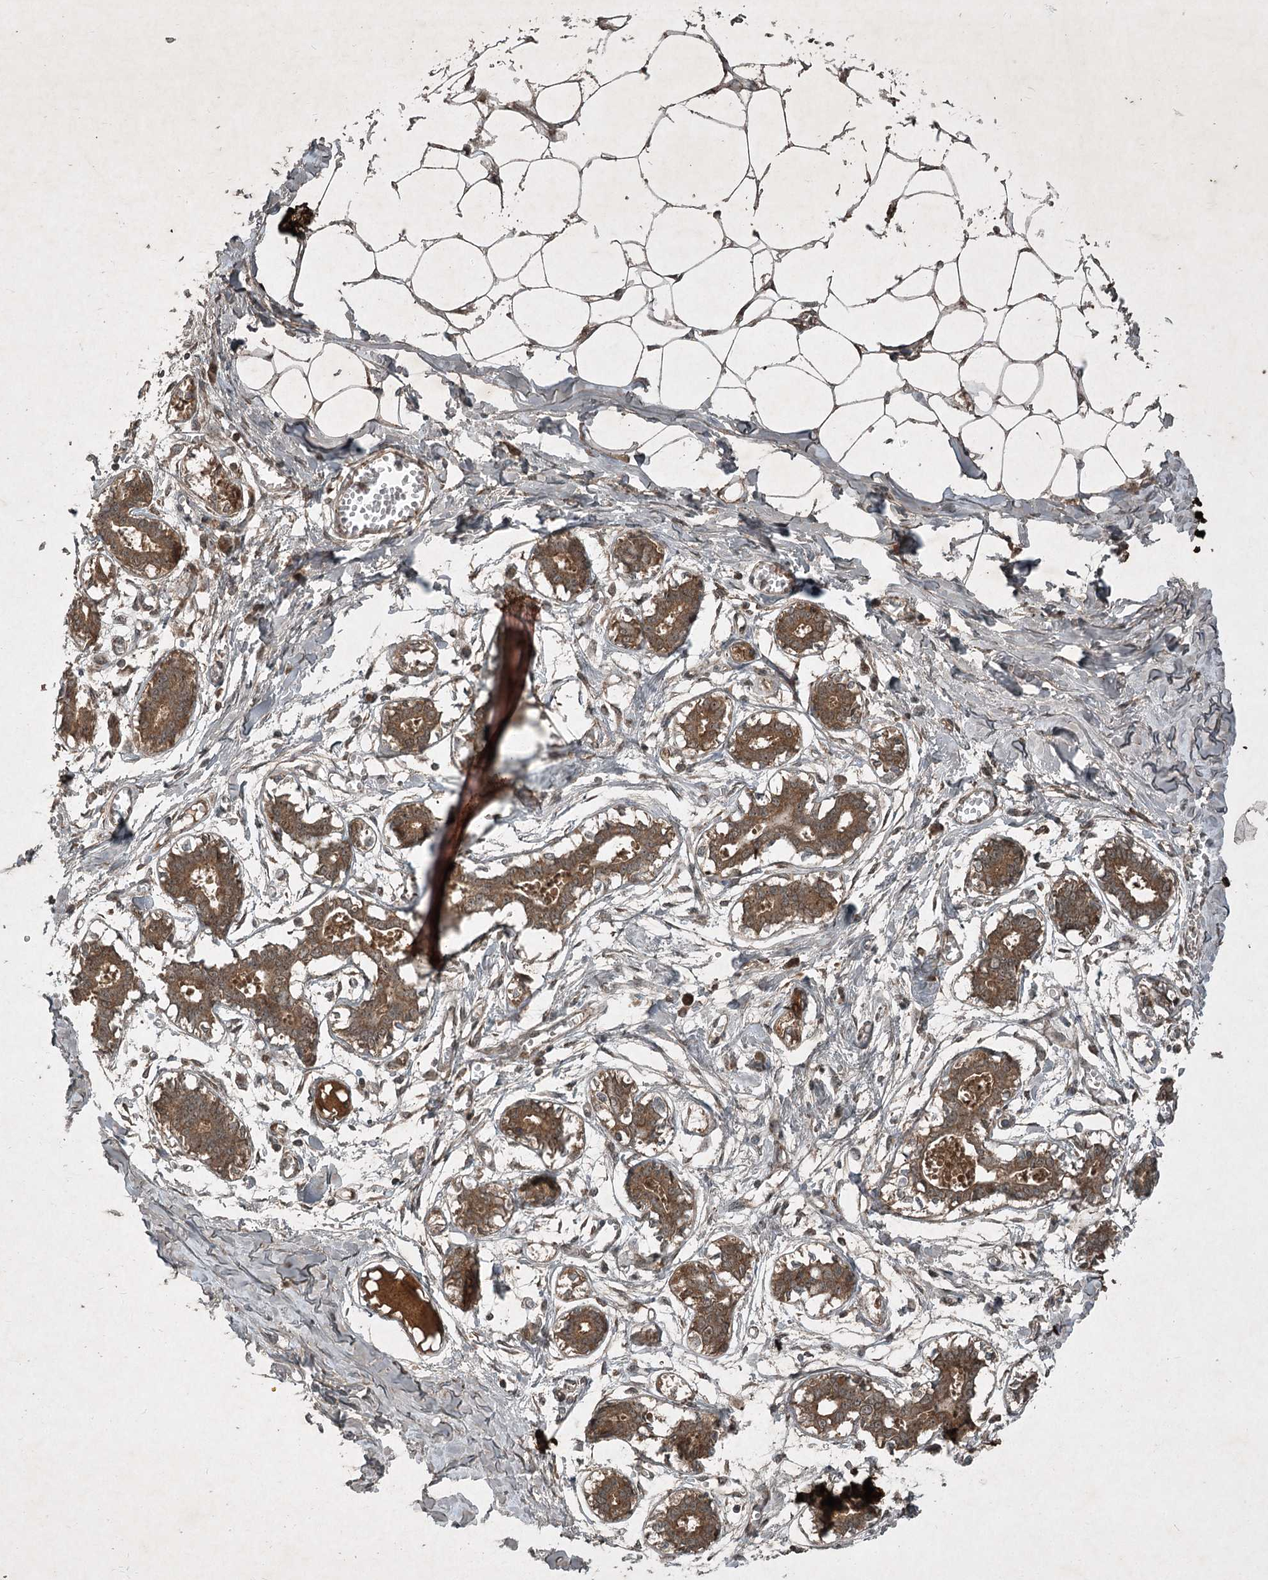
{"staining": {"intensity": "moderate", "quantity": ">75%", "location": "cytoplasmic/membranous"}, "tissue": "breast", "cell_type": "Adipocytes", "image_type": "normal", "snomed": [{"axis": "morphology", "description": "Normal tissue, NOS"}, {"axis": "topography", "description": "Breast"}], "caption": "Immunohistochemistry histopathology image of normal breast: human breast stained using IHC exhibits medium levels of moderate protein expression localized specifically in the cytoplasmic/membranous of adipocytes, appearing as a cytoplasmic/membranous brown color.", "gene": "UNC93A", "patient": {"sex": "female", "age": 27}}